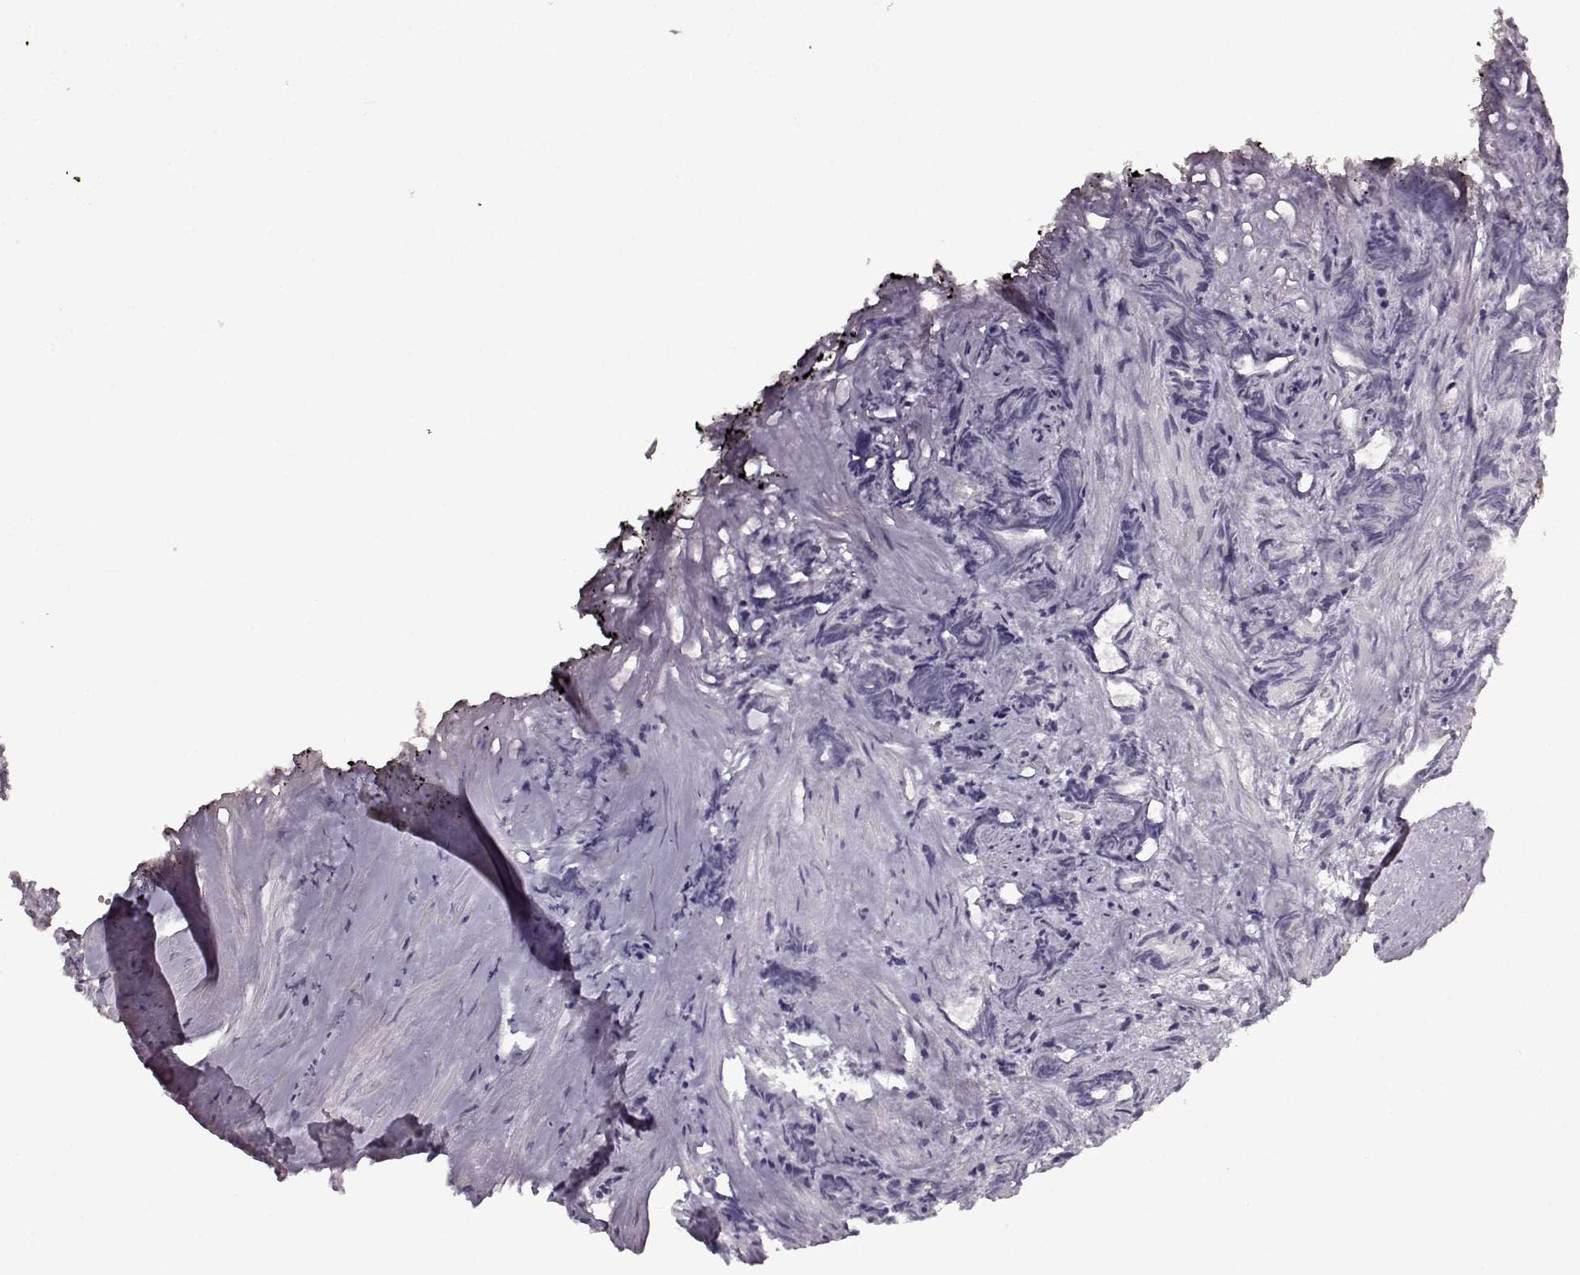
{"staining": {"intensity": "negative", "quantity": "none", "location": "none"}, "tissue": "prostate cancer", "cell_type": "Tumor cells", "image_type": "cancer", "snomed": [{"axis": "morphology", "description": "Adenocarcinoma, High grade"}, {"axis": "topography", "description": "Prostate"}], "caption": "High power microscopy photomicrograph of an immunohistochemistry (IHC) image of prostate high-grade adenocarcinoma, revealing no significant staining in tumor cells.", "gene": "FSHB", "patient": {"sex": "male", "age": 84}}